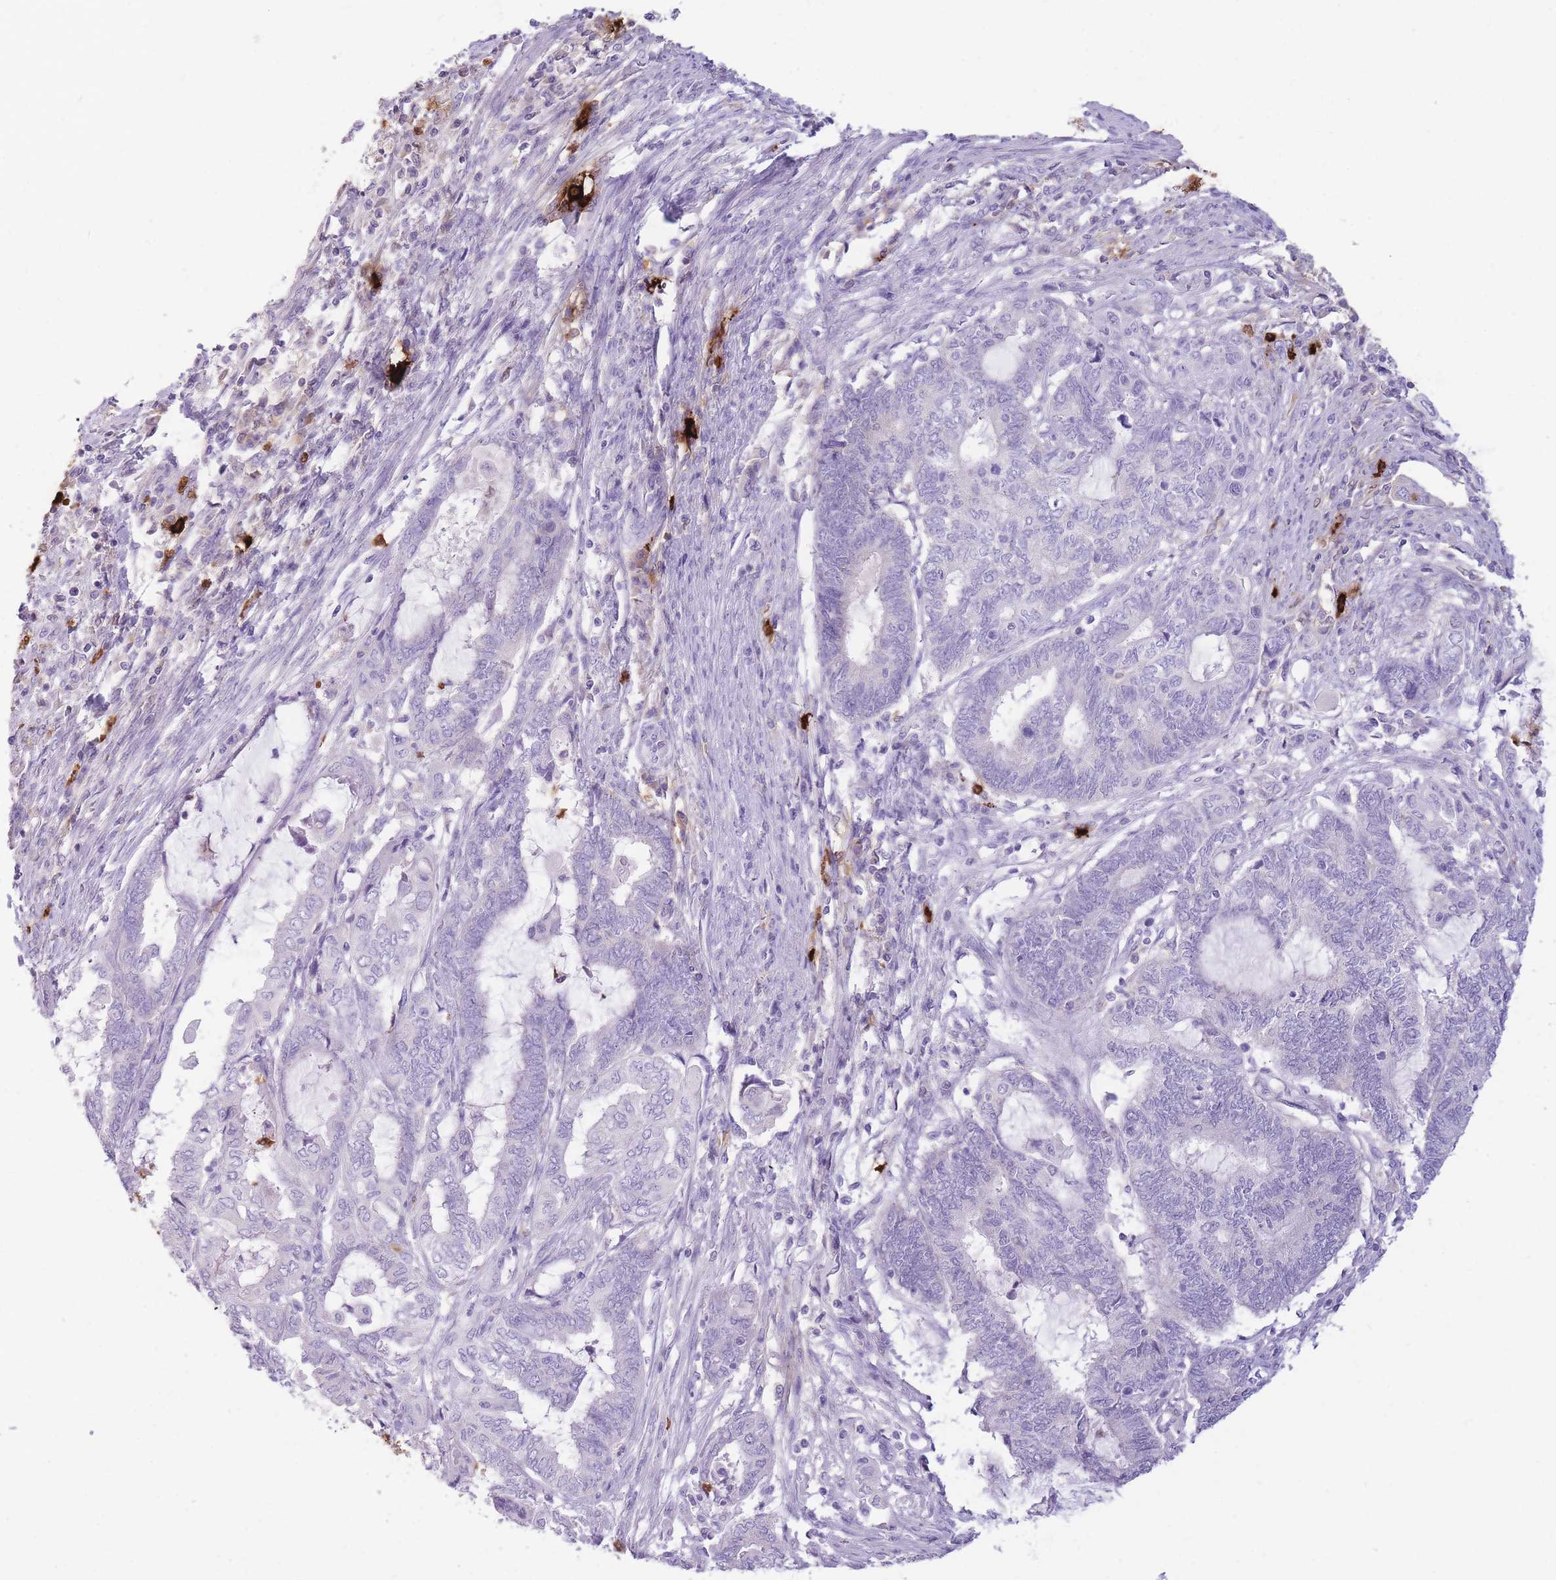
{"staining": {"intensity": "negative", "quantity": "none", "location": "none"}, "tissue": "endometrial cancer", "cell_type": "Tumor cells", "image_type": "cancer", "snomed": [{"axis": "morphology", "description": "Adenocarcinoma, NOS"}, {"axis": "topography", "description": "Uterus"}, {"axis": "topography", "description": "Endometrium"}], "caption": "Immunohistochemical staining of human endometrial cancer displays no significant expression in tumor cells.", "gene": "TPSAB1", "patient": {"sex": "female", "age": 70}}